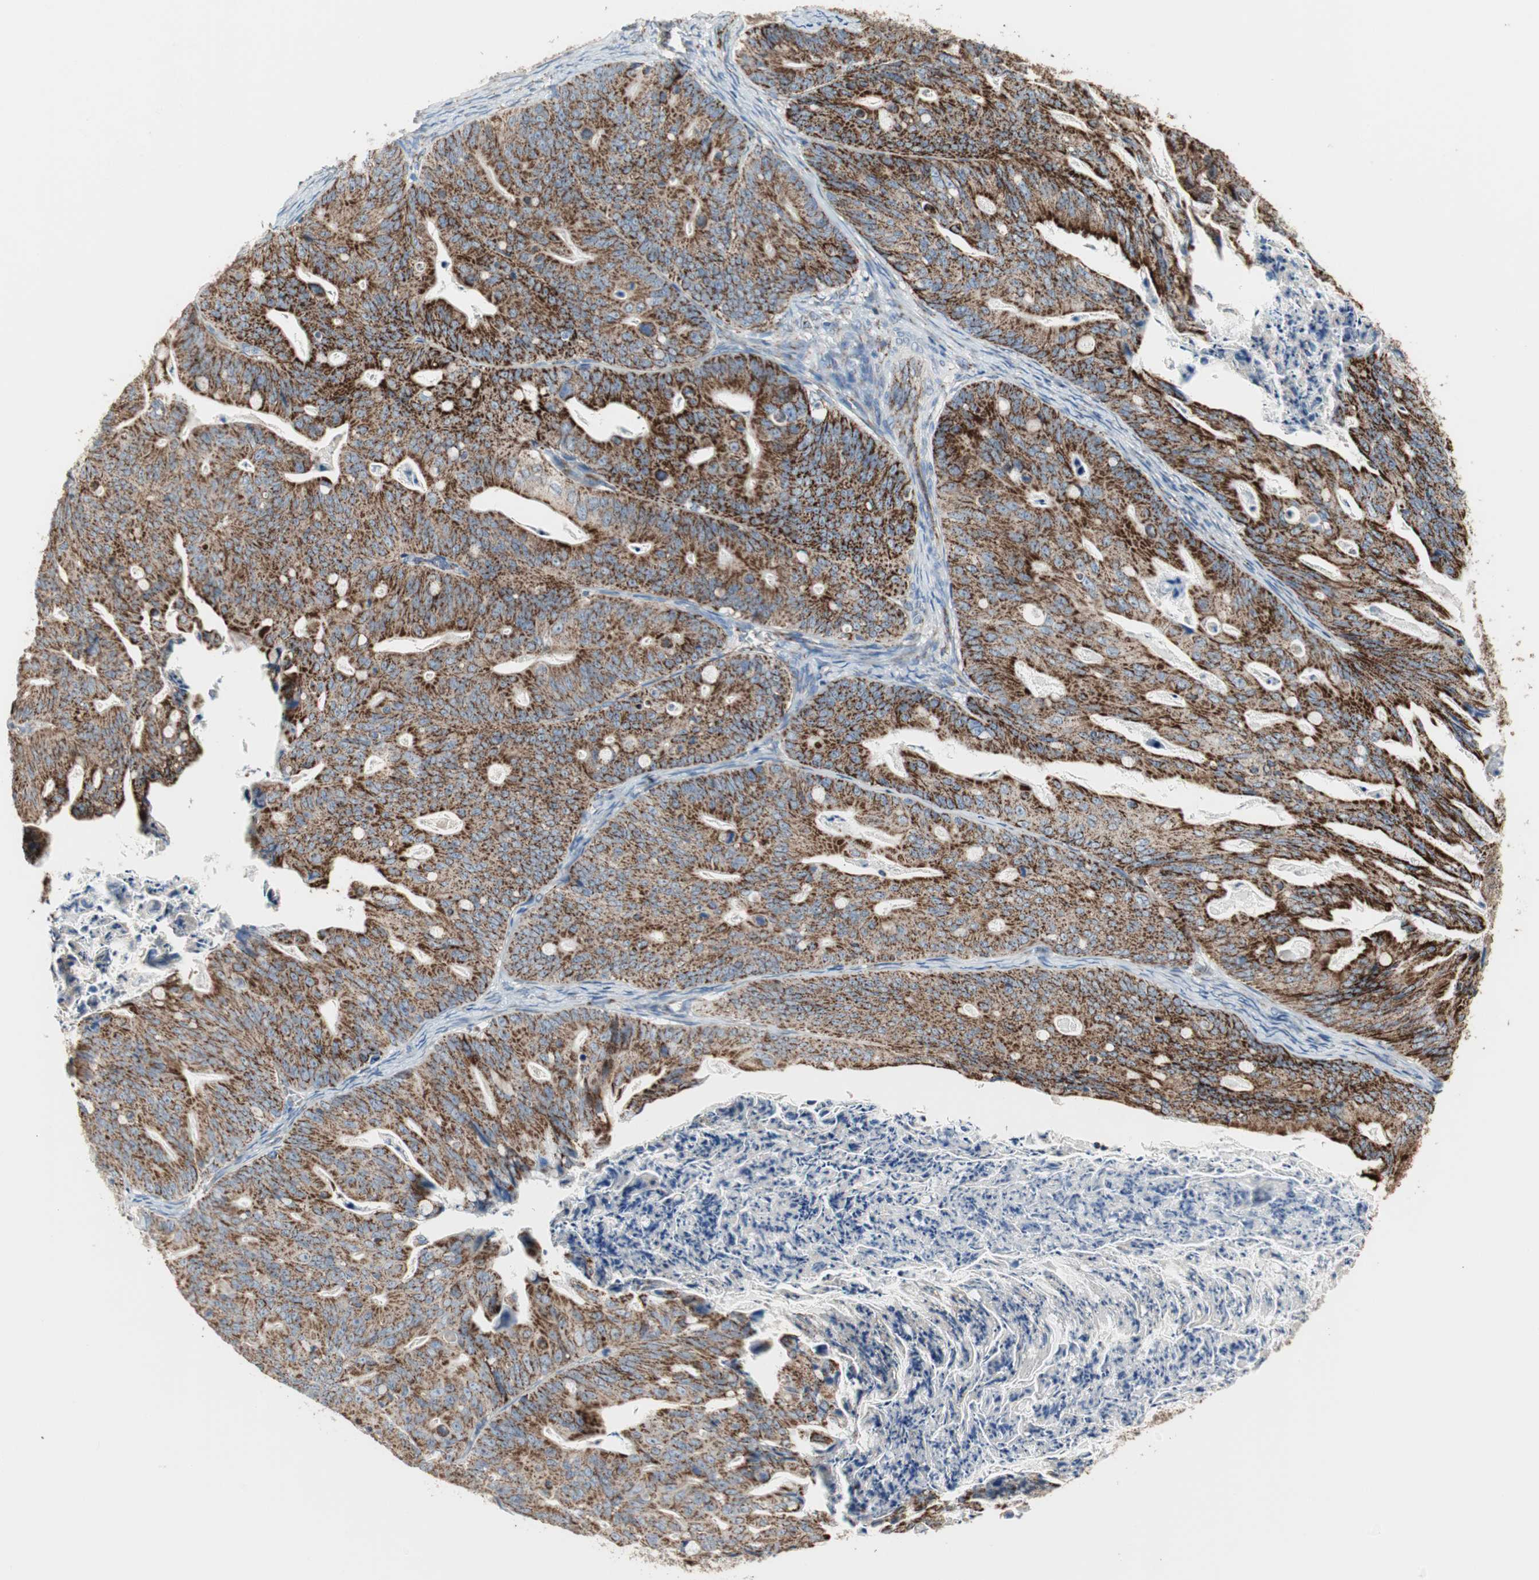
{"staining": {"intensity": "strong", "quantity": ">75%", "location": "cytoplasmic/membranous"}, "tissue": "ovarian cancer", "cell_type": "Tumor cells", "image_type": "cancer", "snomed": [{"axis": "morphology", "description": "Cystadenocarcinoma, mucinous, NOS"}, {"axis": "topography", "description": "Ovary"}], "caption": "A micrograph showing strong cytoplasmic/membranous positivity in about >75% of tumor cells in ovarian mucinous cystadenocarcinoma, as visualized by brown immunohistochemical staining.", "gene": "TST", "patient": {"sex": "female", "age": 37}}